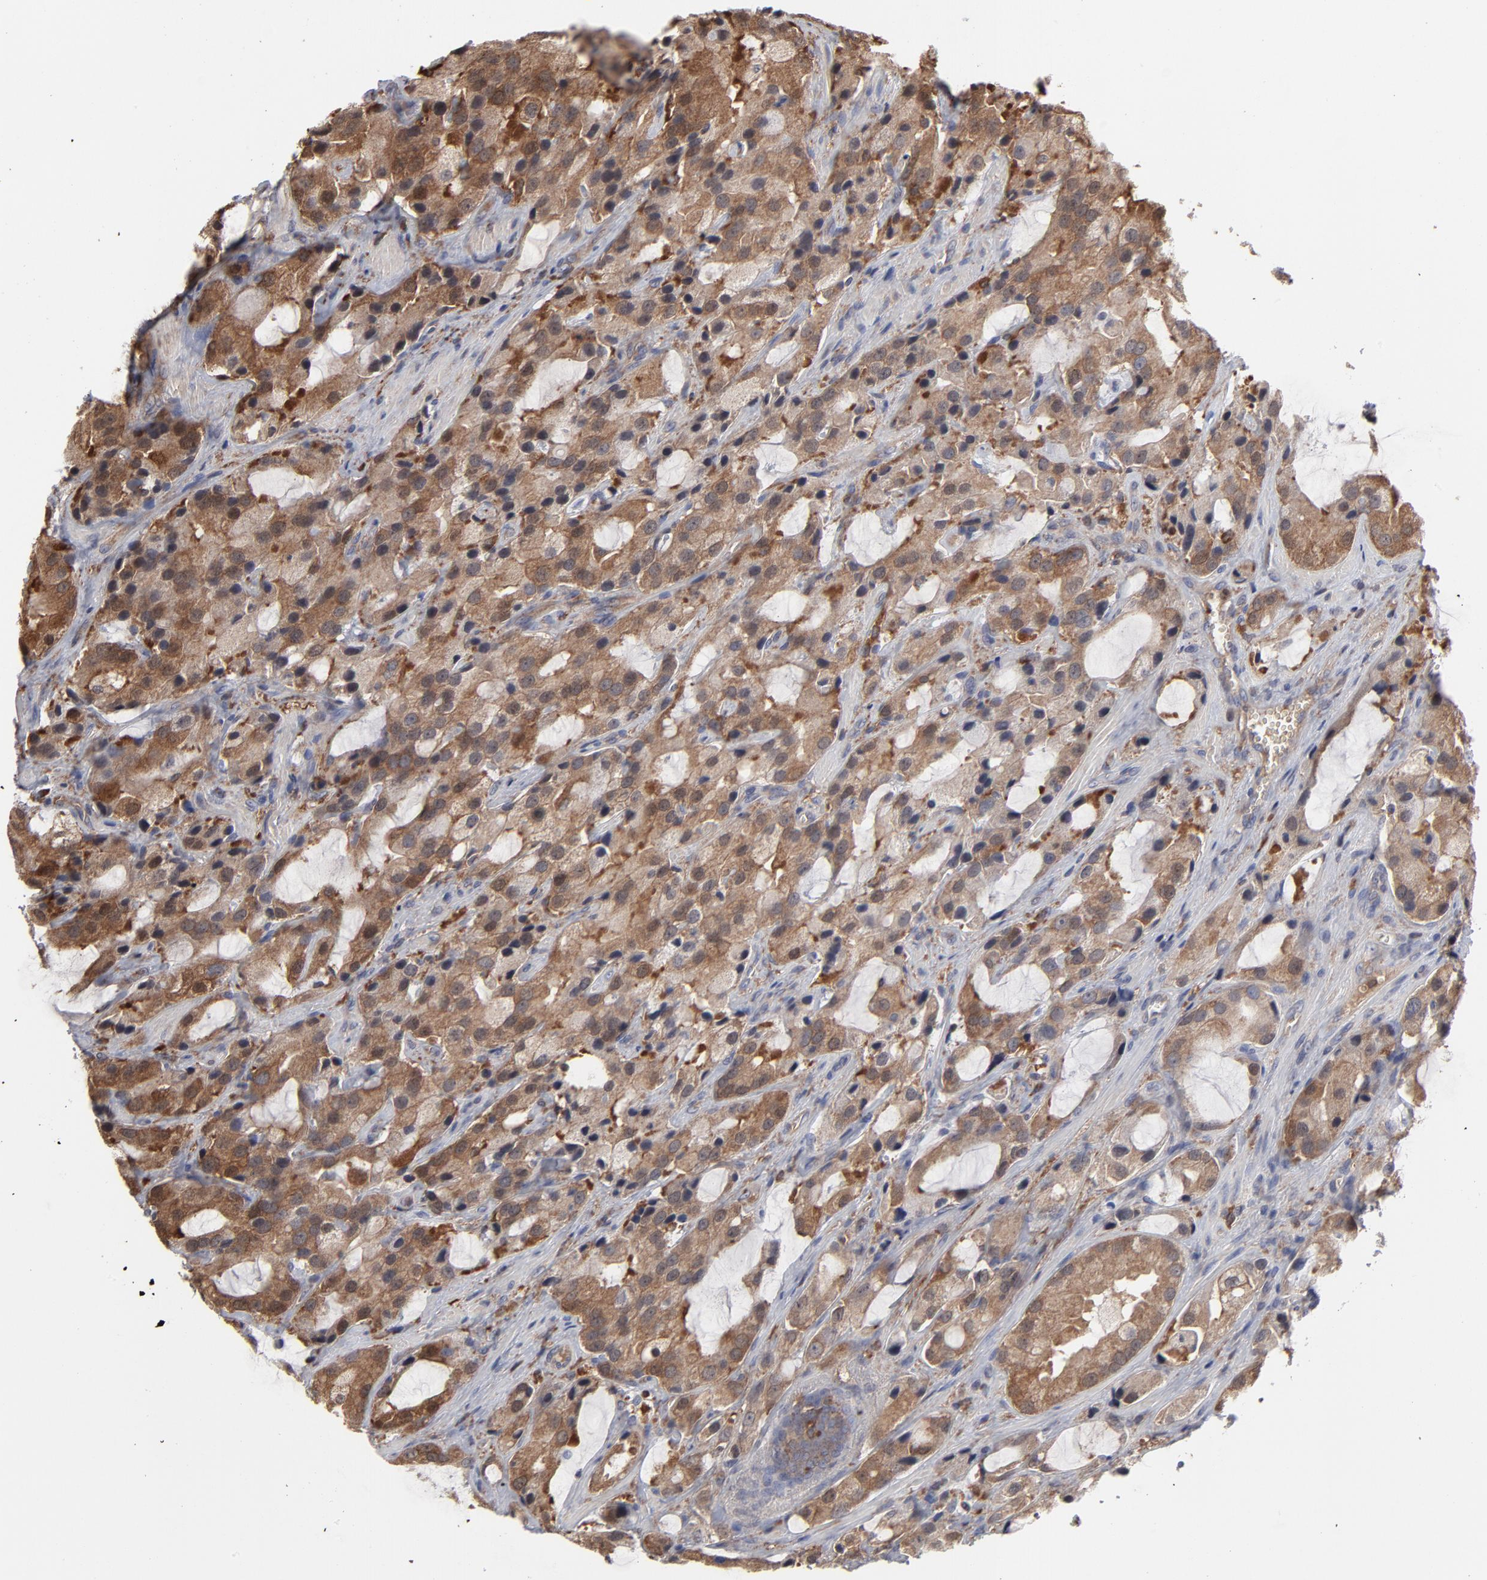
{"staining": {"intensity": "strong", "quantity": ">75%", "location": "cytoplasmic/membranous"}, "tissue": "prostate cancer", "cell_type": "Tumor cells", "image_type": "cancer", "snomed": [{"axis": "morphology", "description": "Adenocarcinoma, High grade"}, {"axis": "topography", "description": "Prostate"}], "caption": "Brown immunohistochemical staining in human prostate cancer (high-grade adenocarcinoma) demonstrates strong cytoplasmic/membranous expression in about >75% of tumor cells.", "gene": "MAP2K1", "patient": {"sex": "male", "age": 70}}